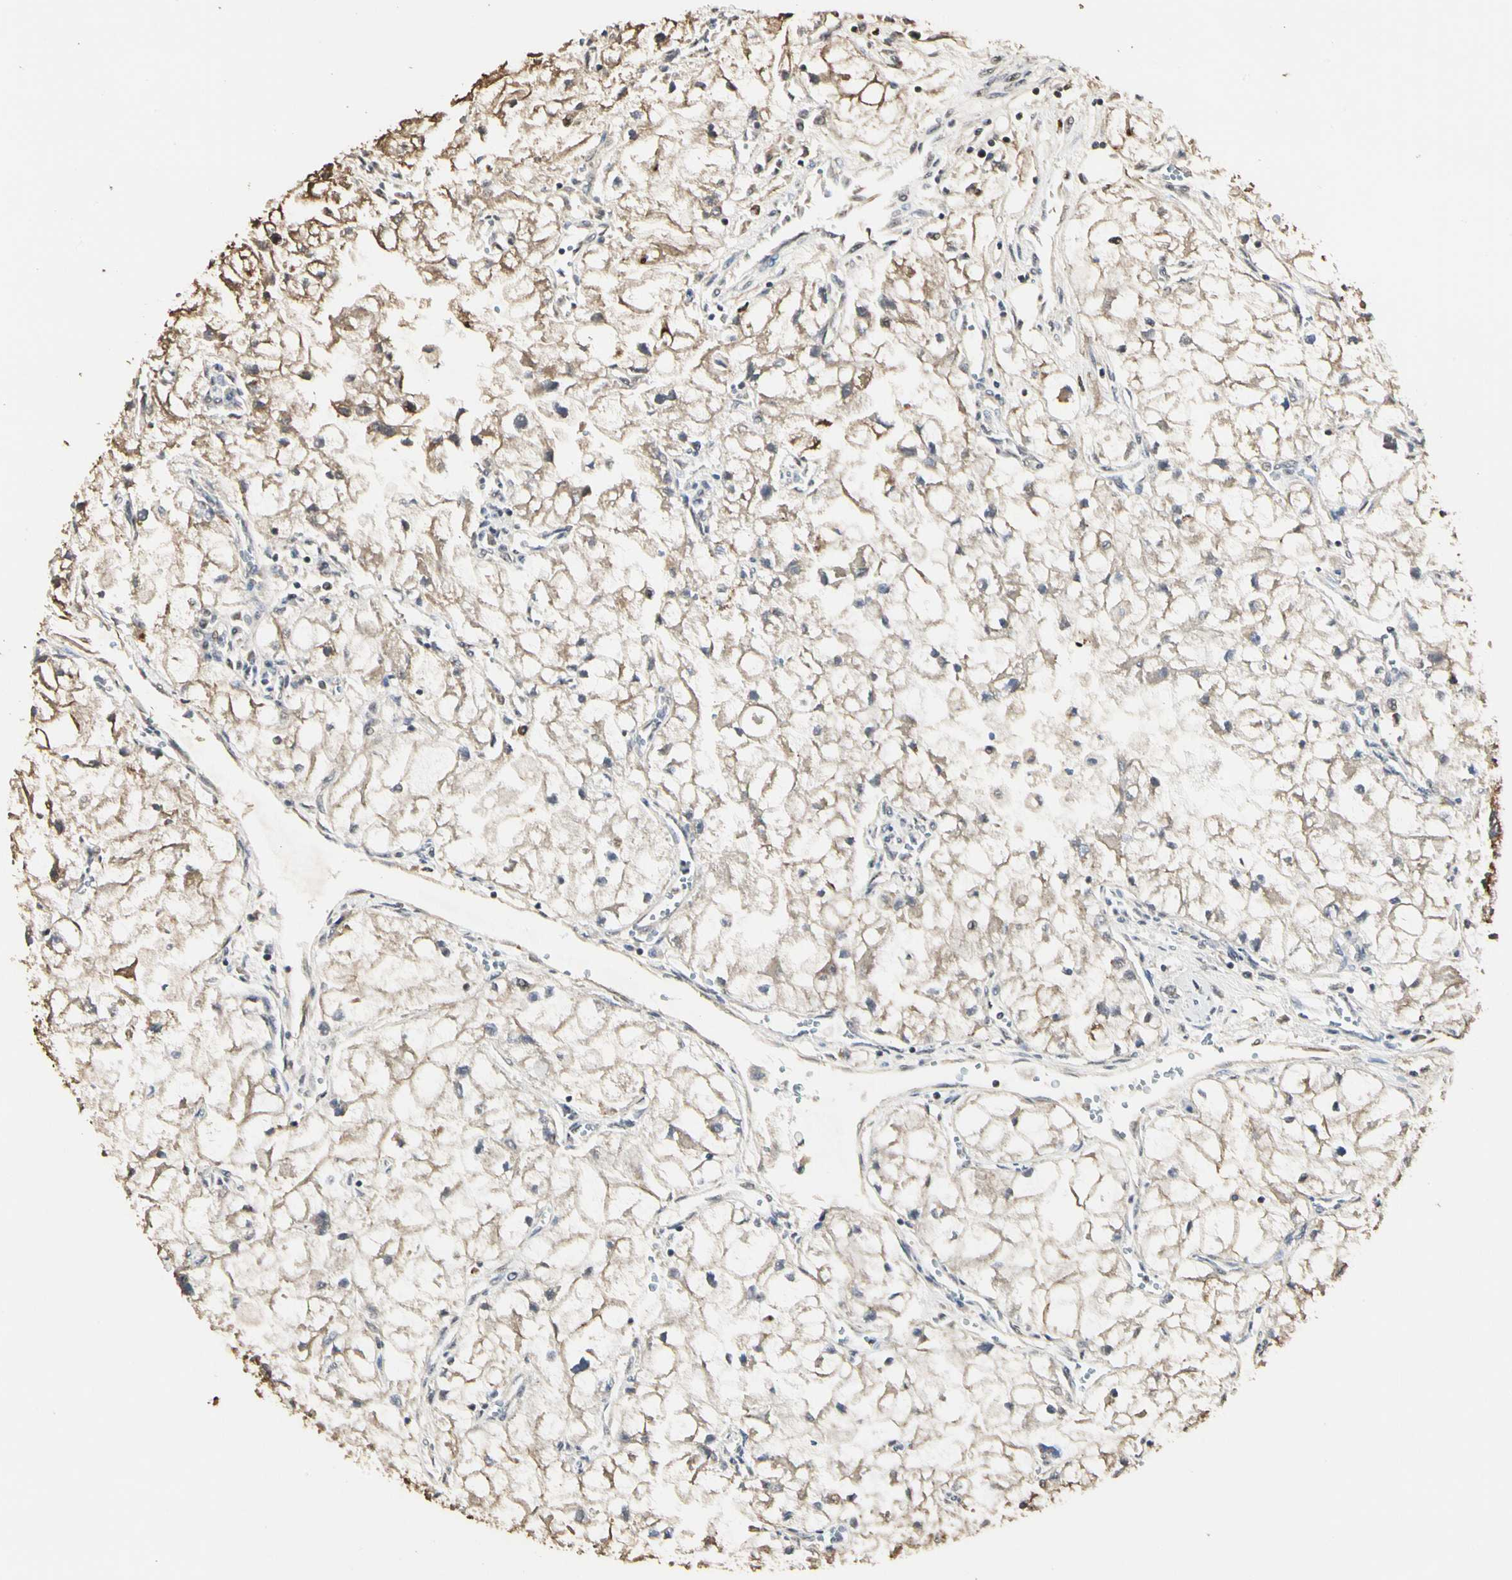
{"staining": {"intensity": "weak", "quantity": ">75%", "location": "cytoplasmic/membranous"}, "tissue": "renal cancer", "cell_type": "Tumor cells", "image_type": "cancer", "snomed": [{"axis": "morphology", "description": "Adenocarcinoma, NOS"}, {"axis": "topography", "description": "Kidney"}], "caption": "There is low levels of weak cytoplasmic/membranous positivity in tumor cells of renal cancer, as demonstrated by immunohistochemical staining (brown color).", "gene": "TAOK1", "patient": {"sex": "female", "age": 70}}